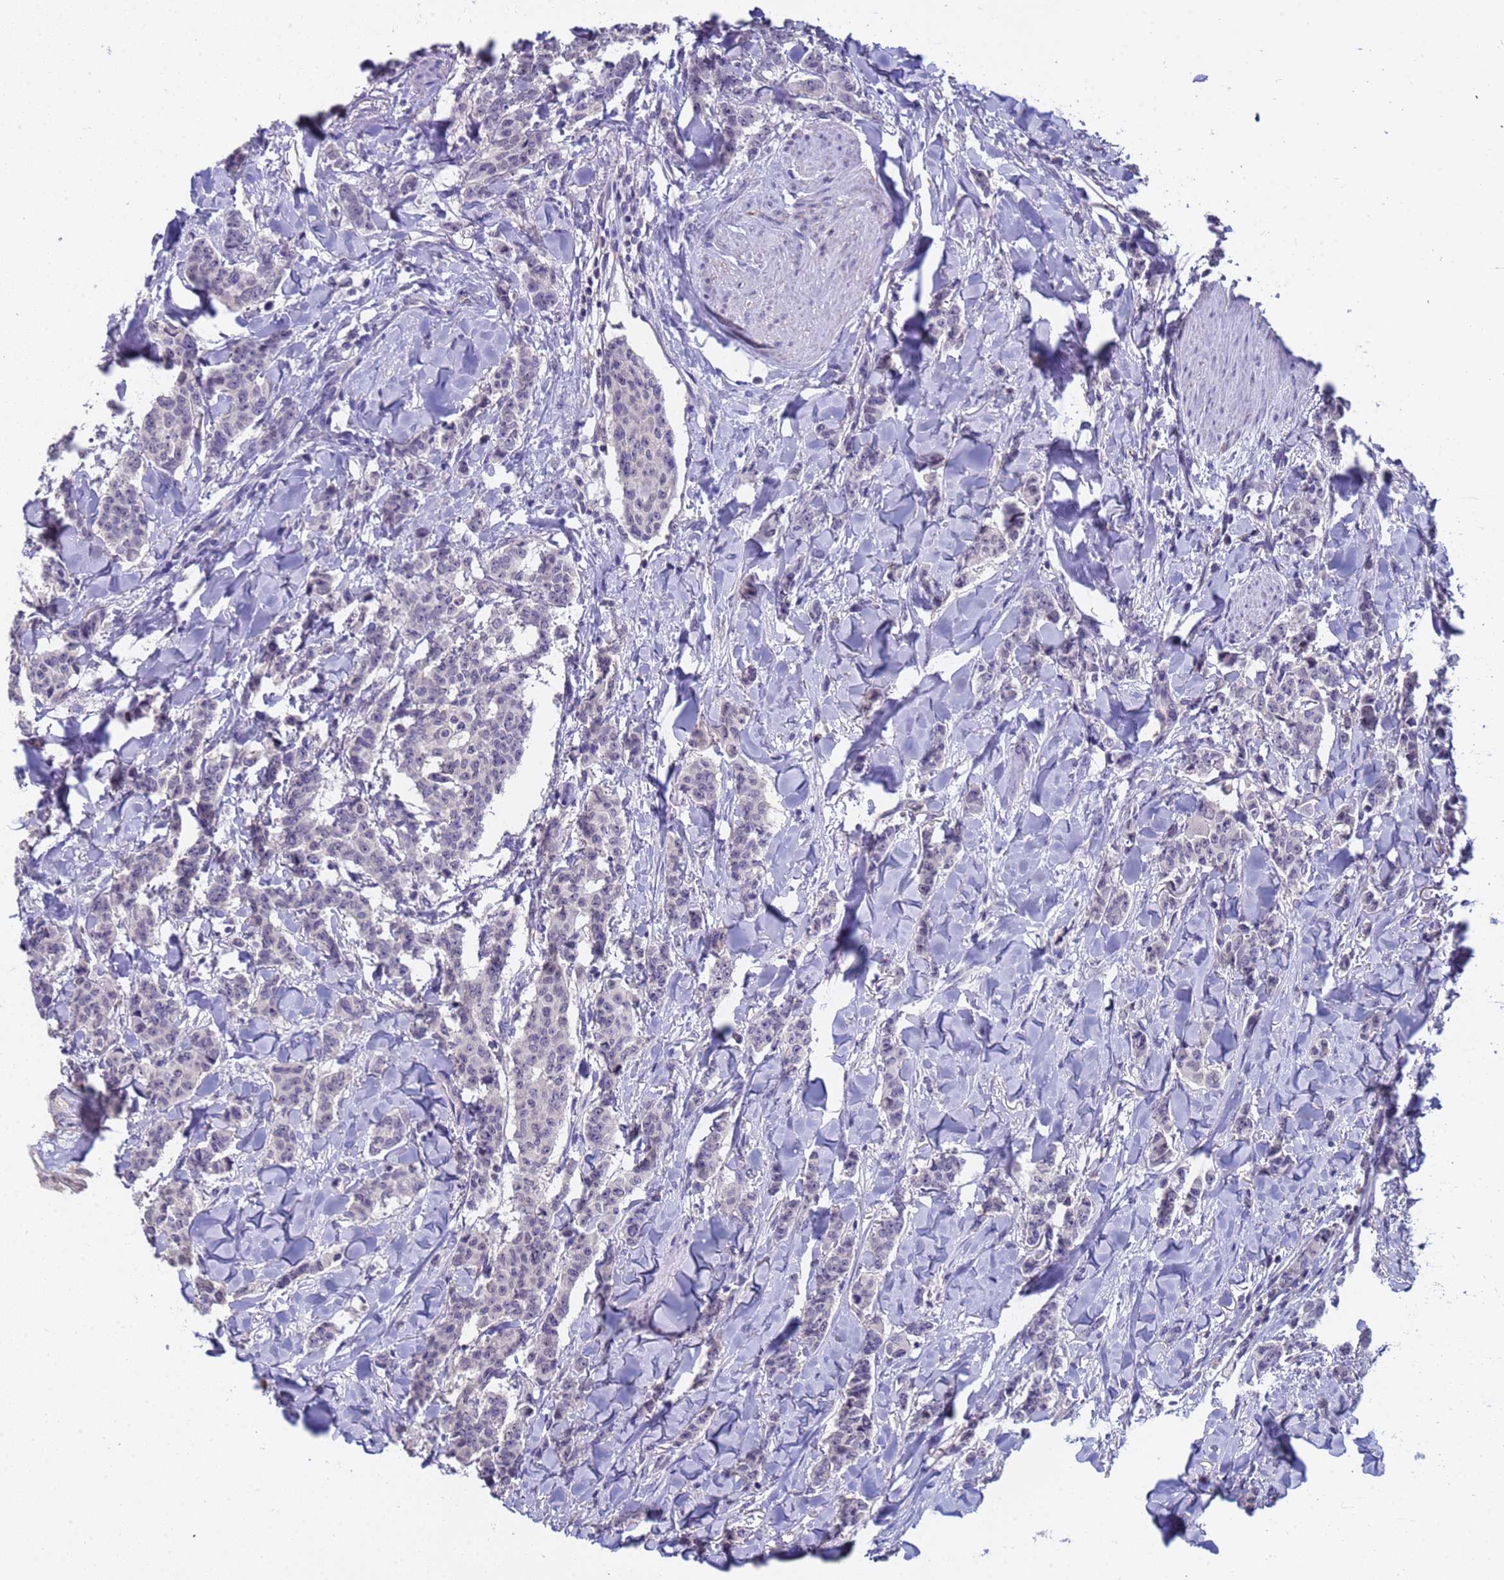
{"staining": {"intensity": "negative", "quantity": "none", "location": "none"}, "tissue": "breast cancer", "cell_type": "Tumor cells", "image_type": "cancer", "snomed": [{"axis": "morphology", "description": "Duct carcinoma"}, {"axis": "topography", "description": "Breast"}], "caption": "The histopathology image displays no staining of tumor cells in breast invasive ductal carcinoma.", "gene": "ZNF248", "patient": {"sex": "female", "age": 40}}